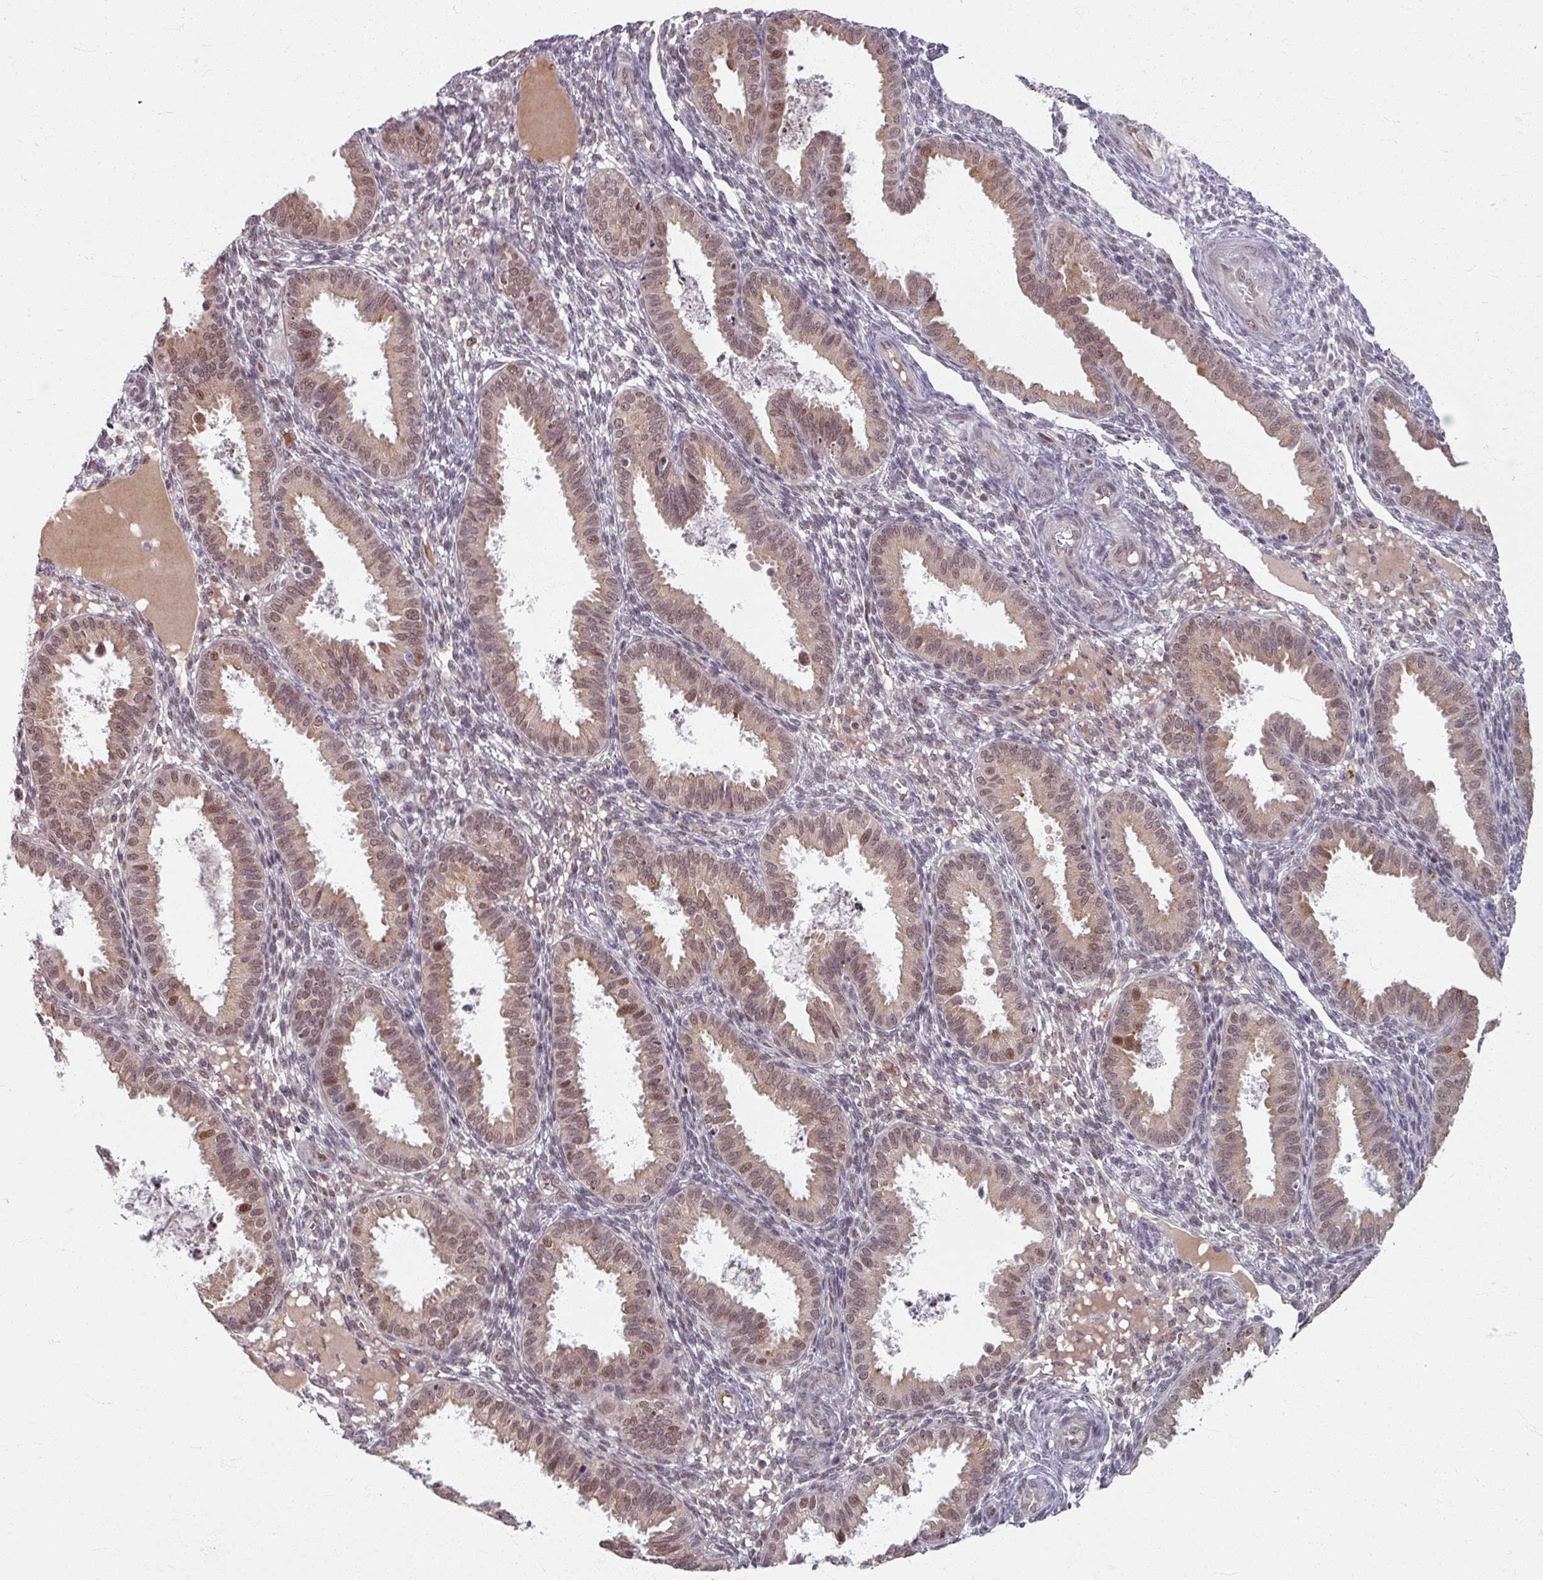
{"staining": {"intensity": "weak", "quantity": "25%-75%", "location": "nuclear"}, "tissue": "endometrium", "cell_type": "Cells in endometrial stroma", "image_type": "normal", "snomed": [{"axis": "morphology", "description": "Normal tissue, NOS"}, {"axis": "topography", "description": "Endometrium"}], "caption": "DAB (3,3'-diaminobenzidine) immunohistochemical staining of unremarkable endometrium displays weak nuclear protein positivity in about 25%-75% of cells in endometrial stroma.", "gene": "KLC3", "patient": {"sex": "female", "age": 33}}